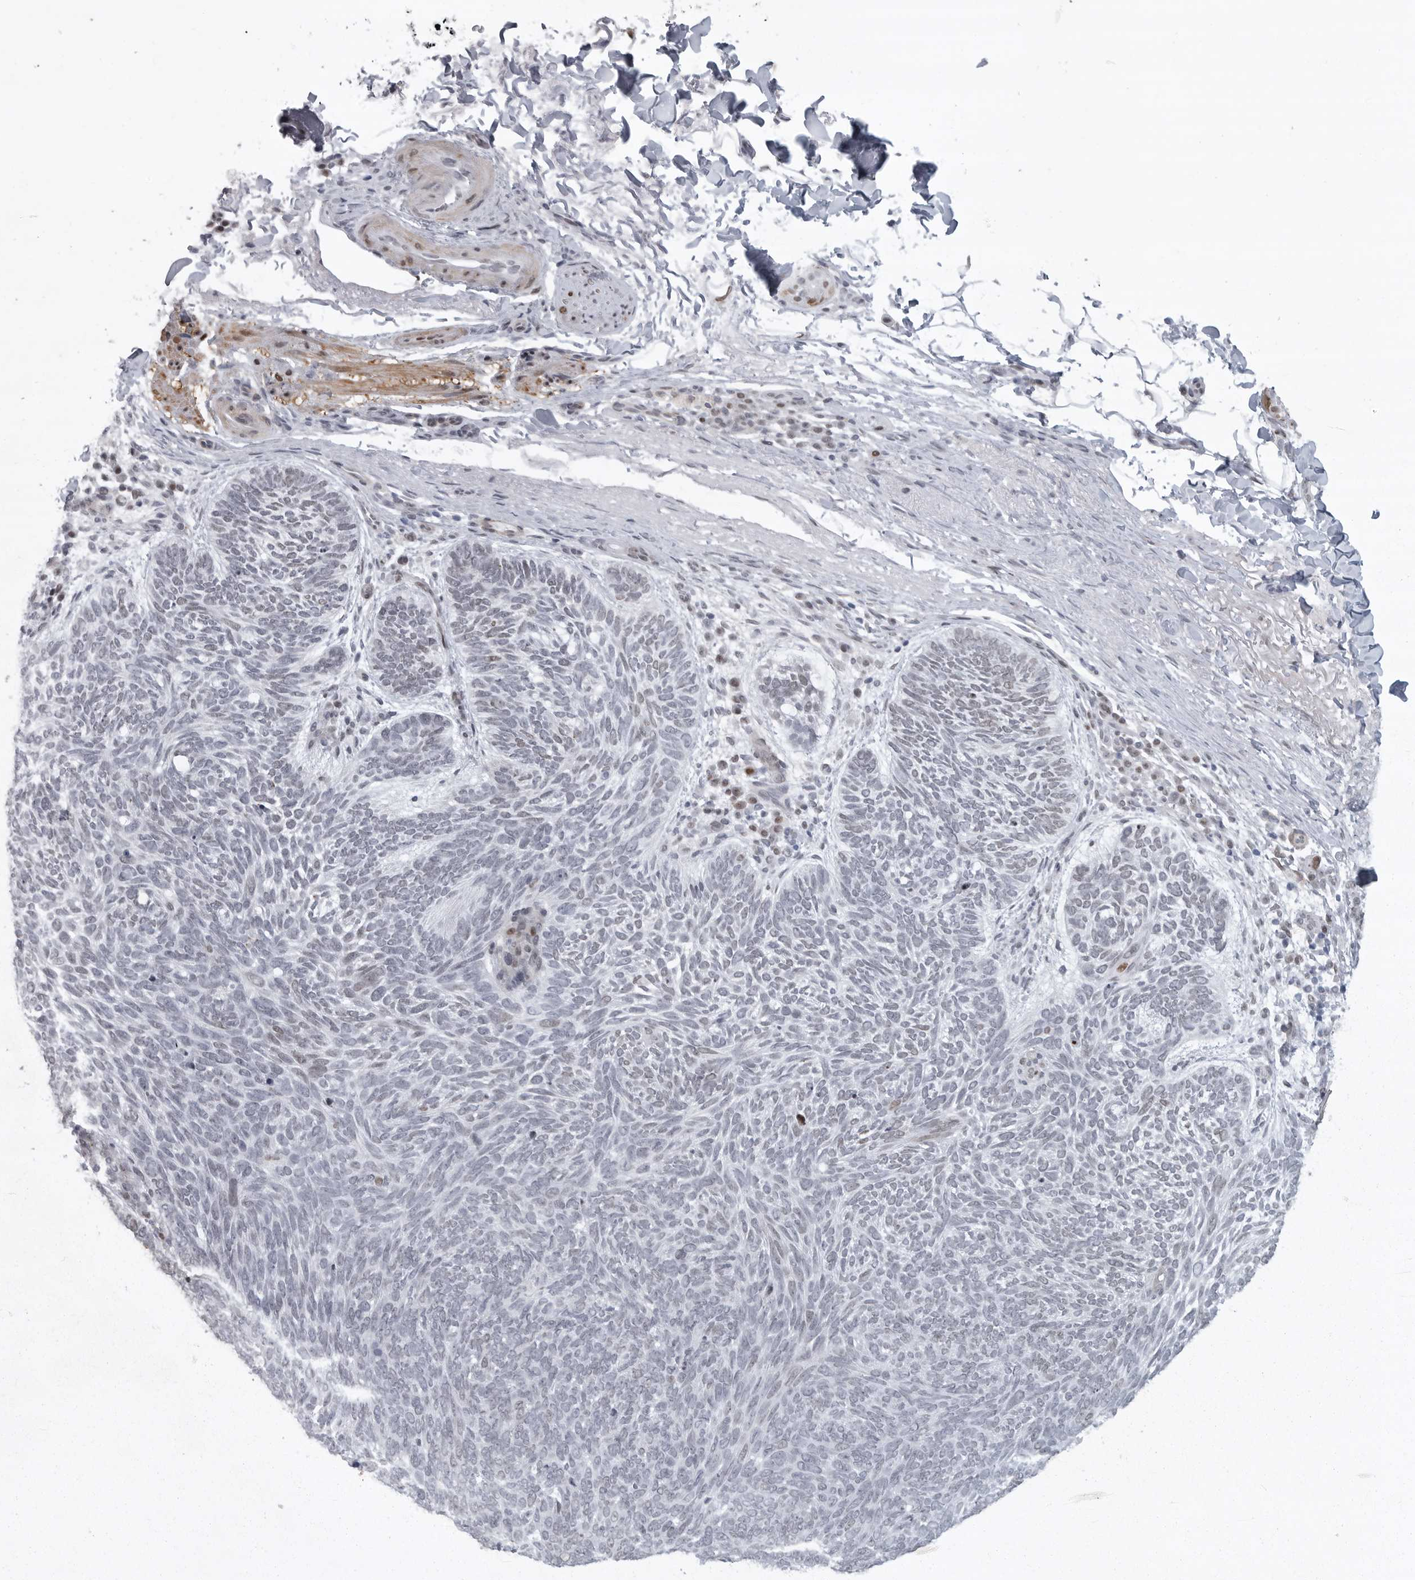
{"staining": {"intensity": "negative", "quantity": "none", "location": "none"}, "tissue": "skin cancer", "cell_type": "Tumor cells", "image_type": "cancer", "snomed": [{"axis": "morphology", "description": "Basal cell carcinoma"}, {"axis": "topography", "description": "Skin"}], "caption": "Immunohistochemistry photomicrograph of neoplastic tissue: human skin basal cell carcinoma stained with DAB exhibits no significant protein expression in tumor cells.", "gene": "HMGN3", "patient": {"sex": "female", "age": 85}}